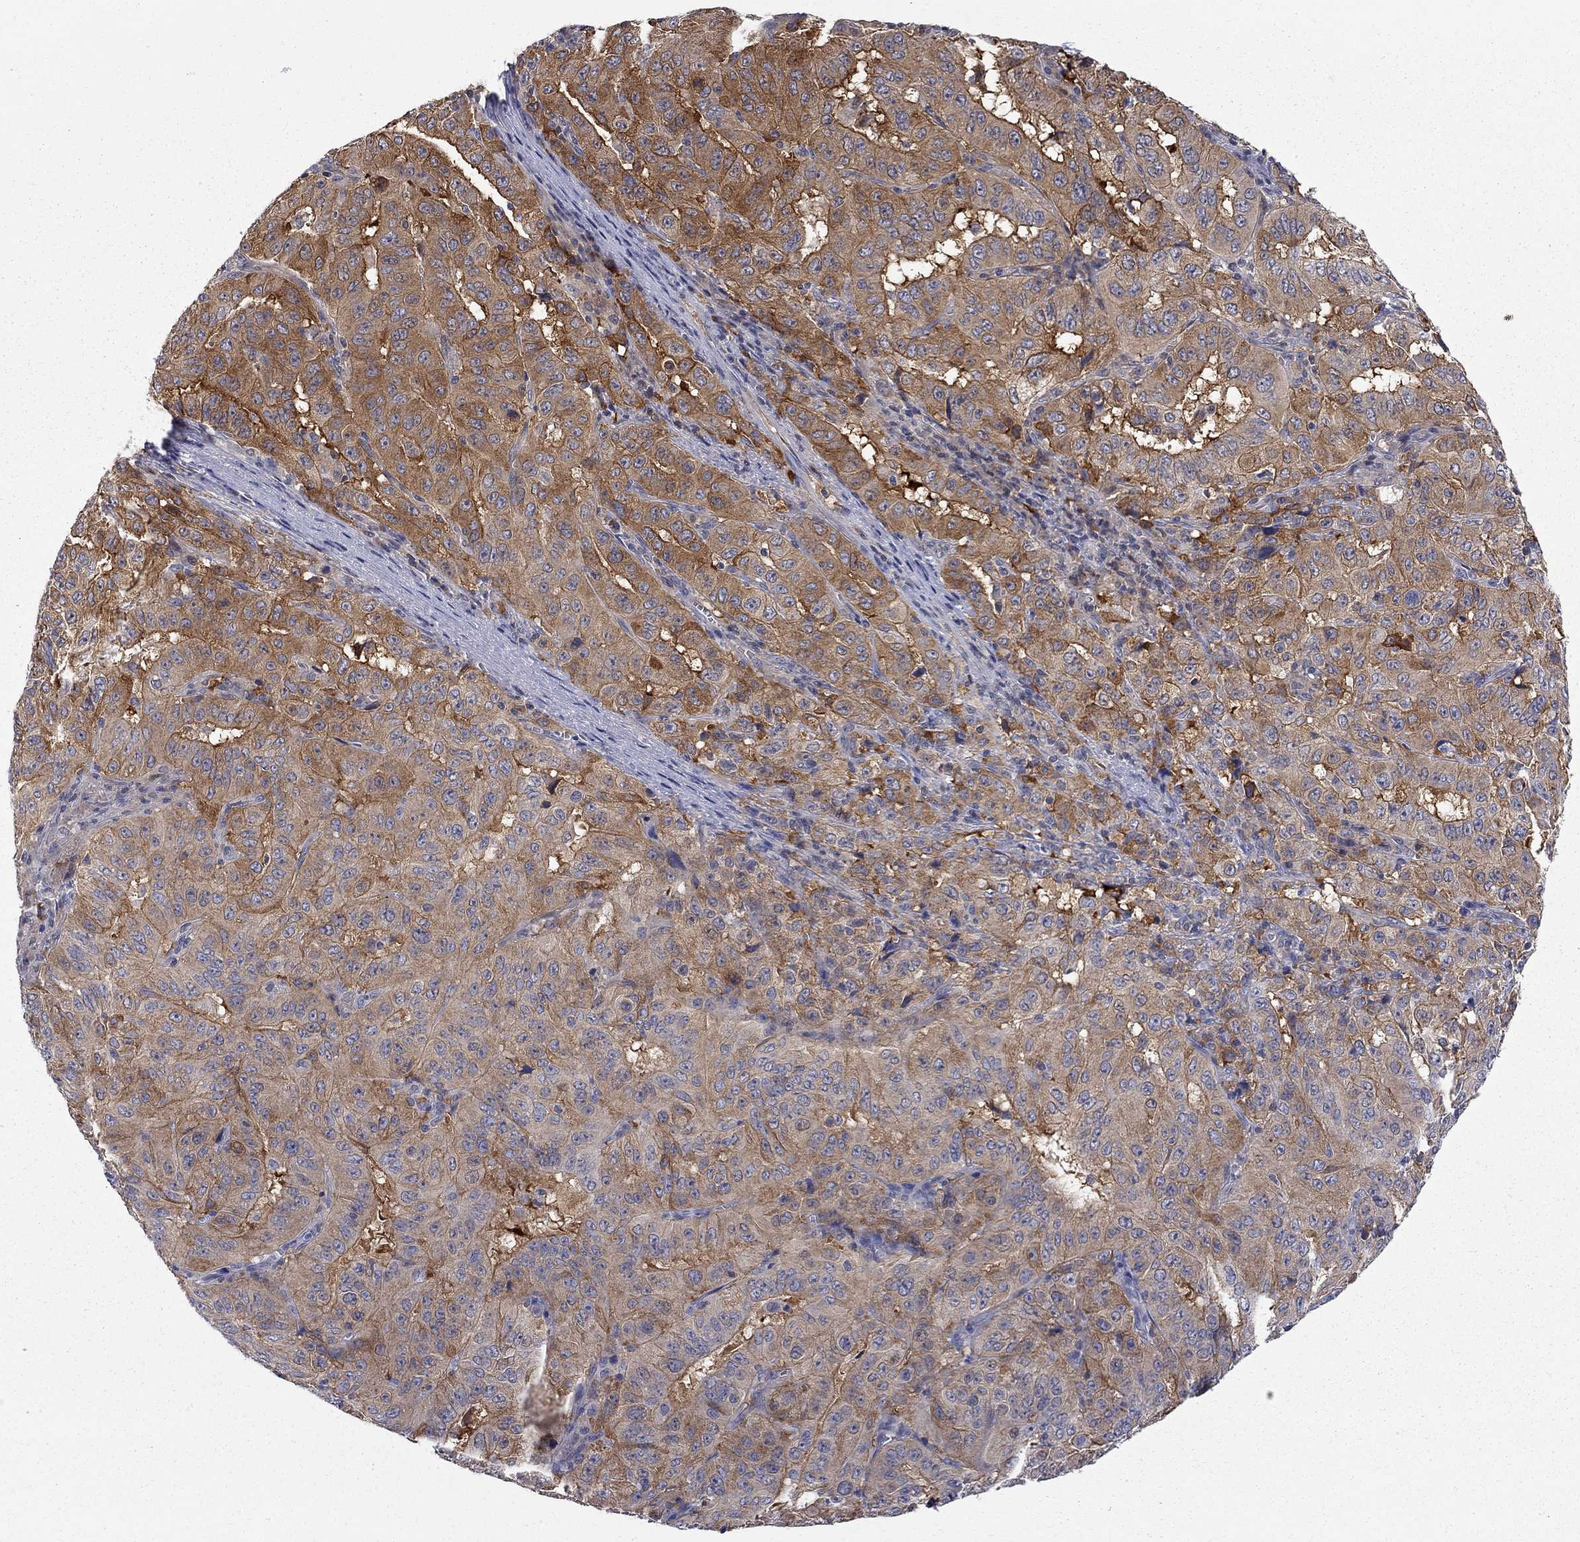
{"staining": {"intensity": "strong", "quantity": "25%-75%", "location": "cytoplasmic/membranous"}, "tissue": "pancreatic cancer", "cell_type": "Tumor cells", "image_type": "cancer", "snomed": [{"axis": "morphology", "description": "Adenocarcinoma, NOS"}, {"axis": "topography", "description": "Pancreas"}], "caption": "Strong cytoplasmic/membranous positivity is seen in about 25%-75% of tumor cells in pancreatic cancer.", "gene": "GALNT8", "patient": {"sex": "male", "age": 63}}